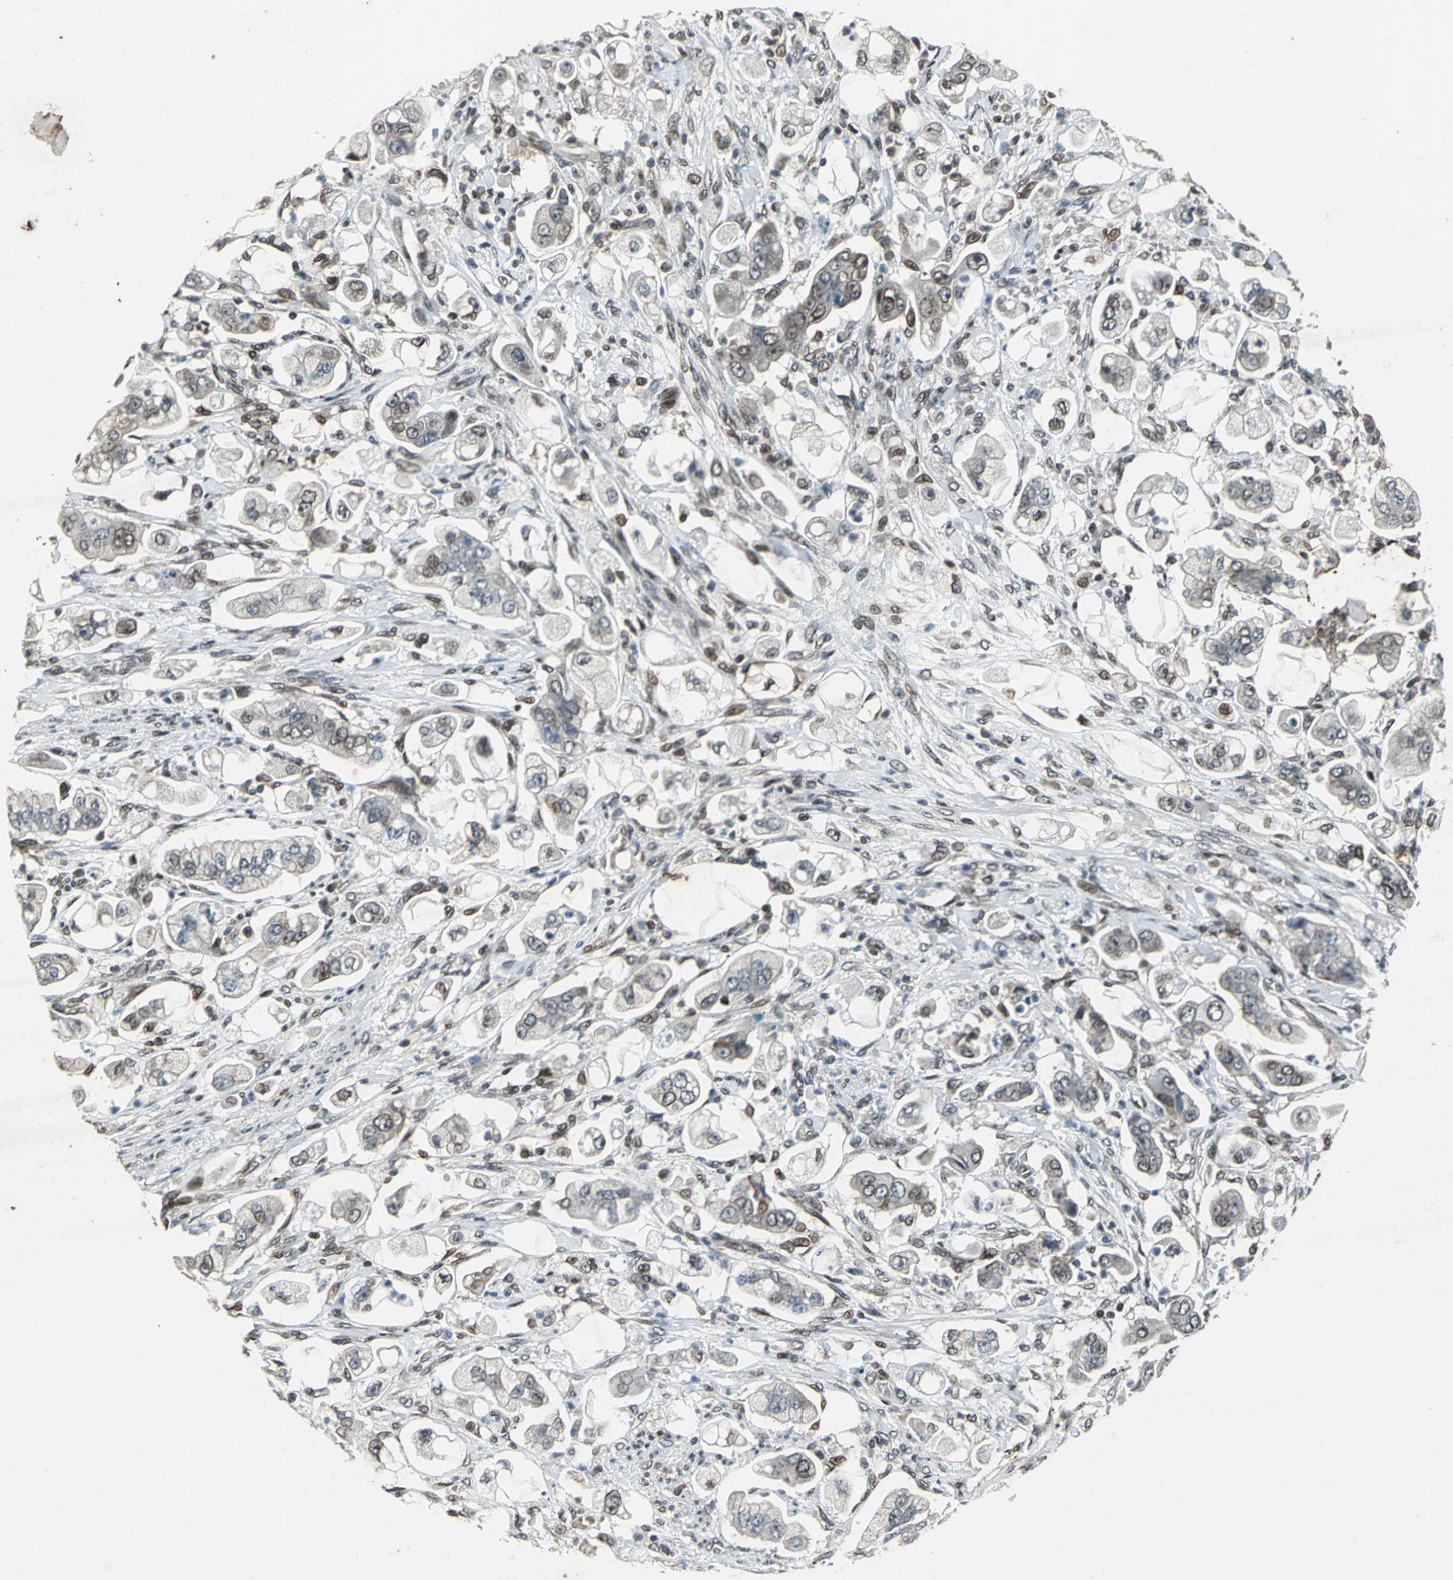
{"staining": {"intensity": "weak", "quantity": "<25%", "location": "nuclear"}, "tissue": "stomach cancer", "cell_type": "Tumor cells", "image_type": "cancer", "snomed": [{"axis": "morphology", "description": "Adenocarcinoma, NOS"}, {"axis": "topography", "description": "Stomach"}], "caption": "The photomicrograph shows no staining of tumor cells in stomach adenocarcinoma. (Stains: DAB (3,3'-diaminobenzidine) immunohistochemistry (IHC) with hematoxylin counter stain, Microscopy: brightfield microscopy at high magnification).", "gene": "BRIP1", "patient": {"sex": "male", "age": 62}}